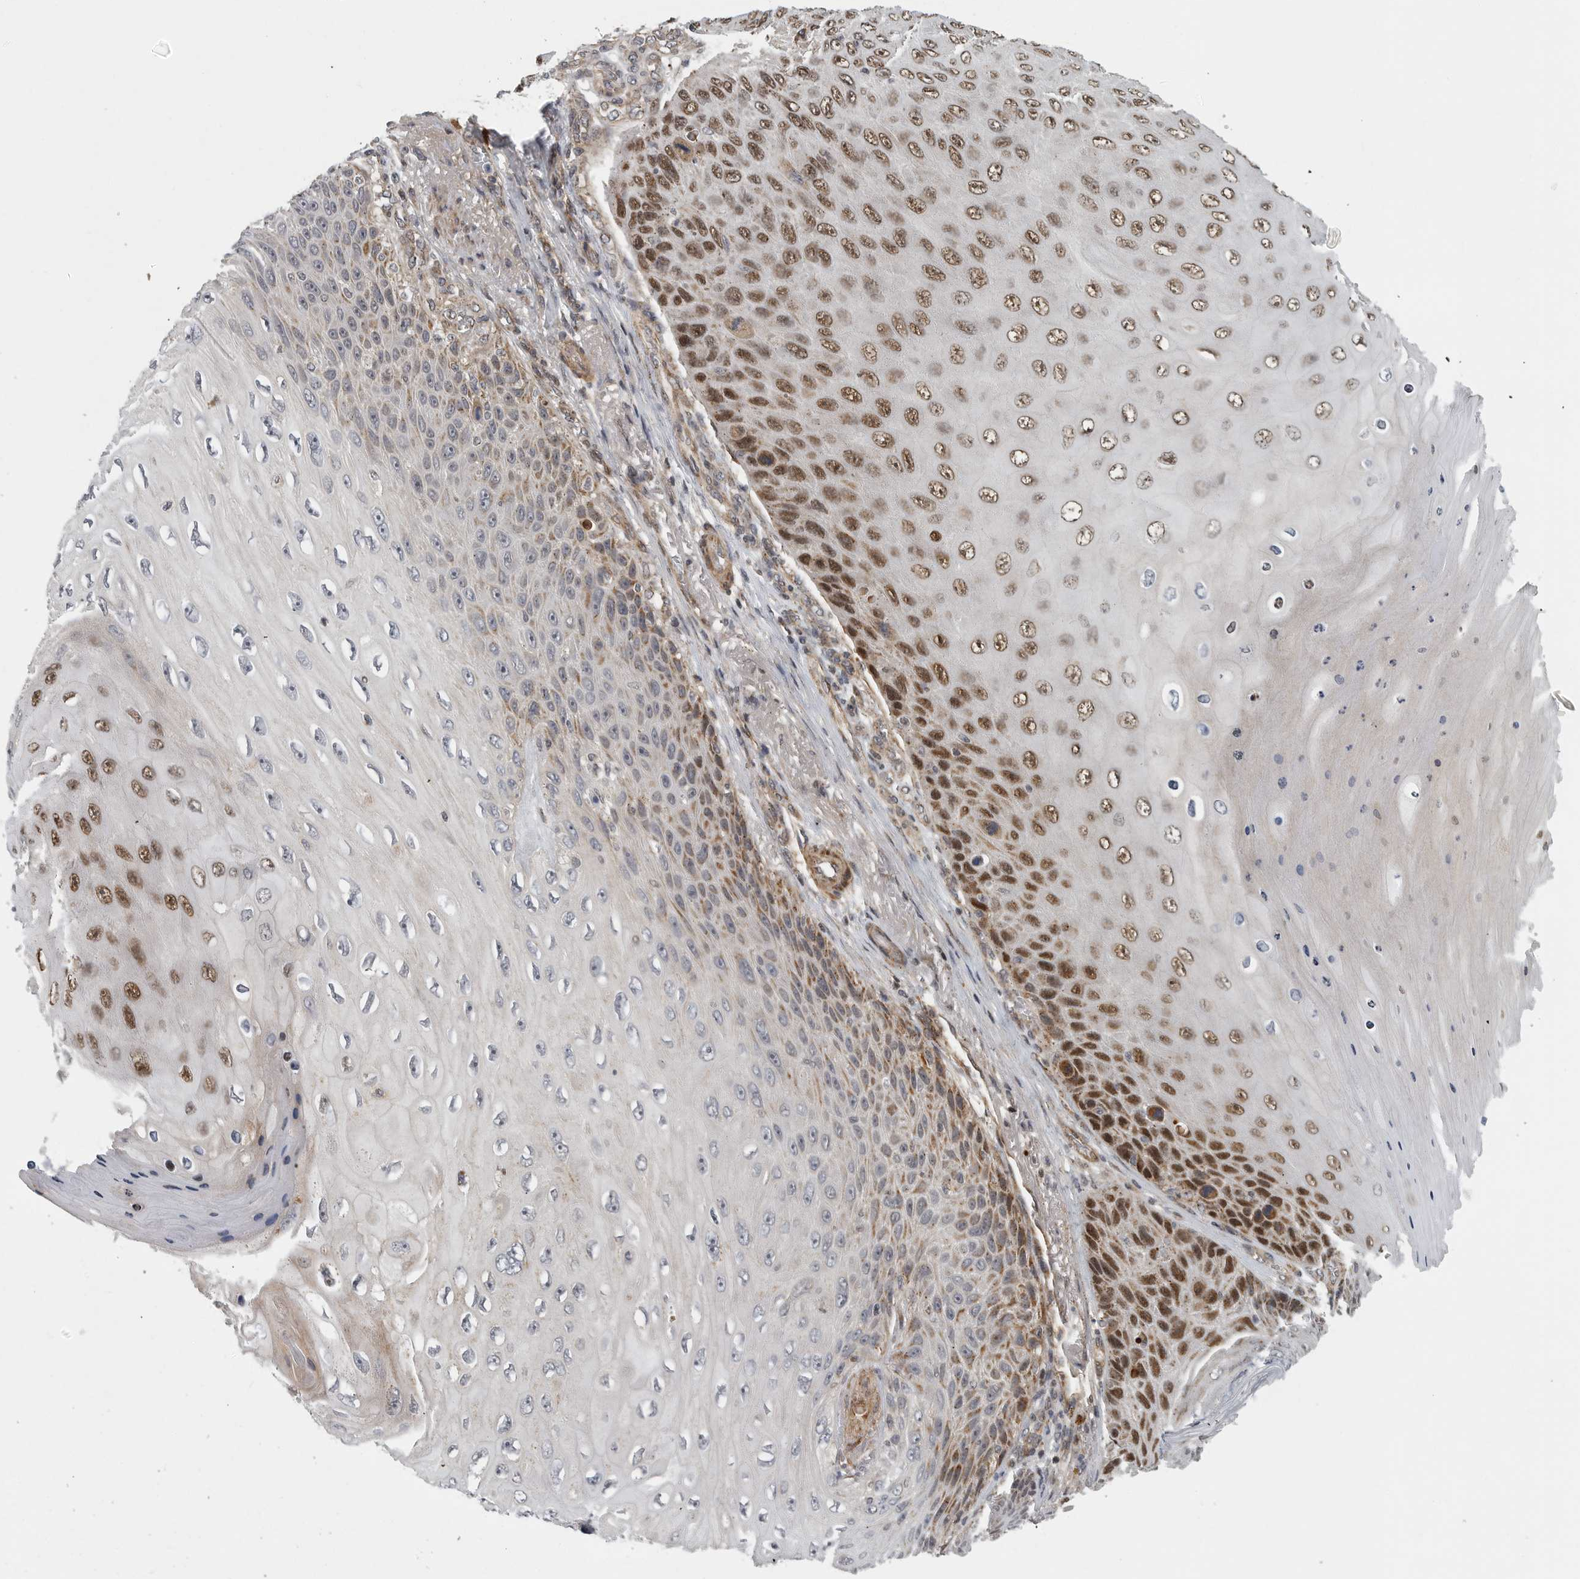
{"staining": {"intensity": "strong", "quantity": "25%-75%", "location": "nuclear"}, "tissue": "skin cancer", "cell_type": "Tumor cells", "image_type": "cancer", "snomed": [{"axis": "morphology", "description": "Squamous cell carcinoma, NOS"}, {"axis": "topography", "description": "Skin"}], "caption": "An IHC image of tumor tissue is shown. Protein staining in brown shows strong nuclear positivity in skin cancer (squamous cell carcinoma) within tumor cells.", "gene": "TMPRSS11F", "patient": {"sex": "female", "age": 88}}